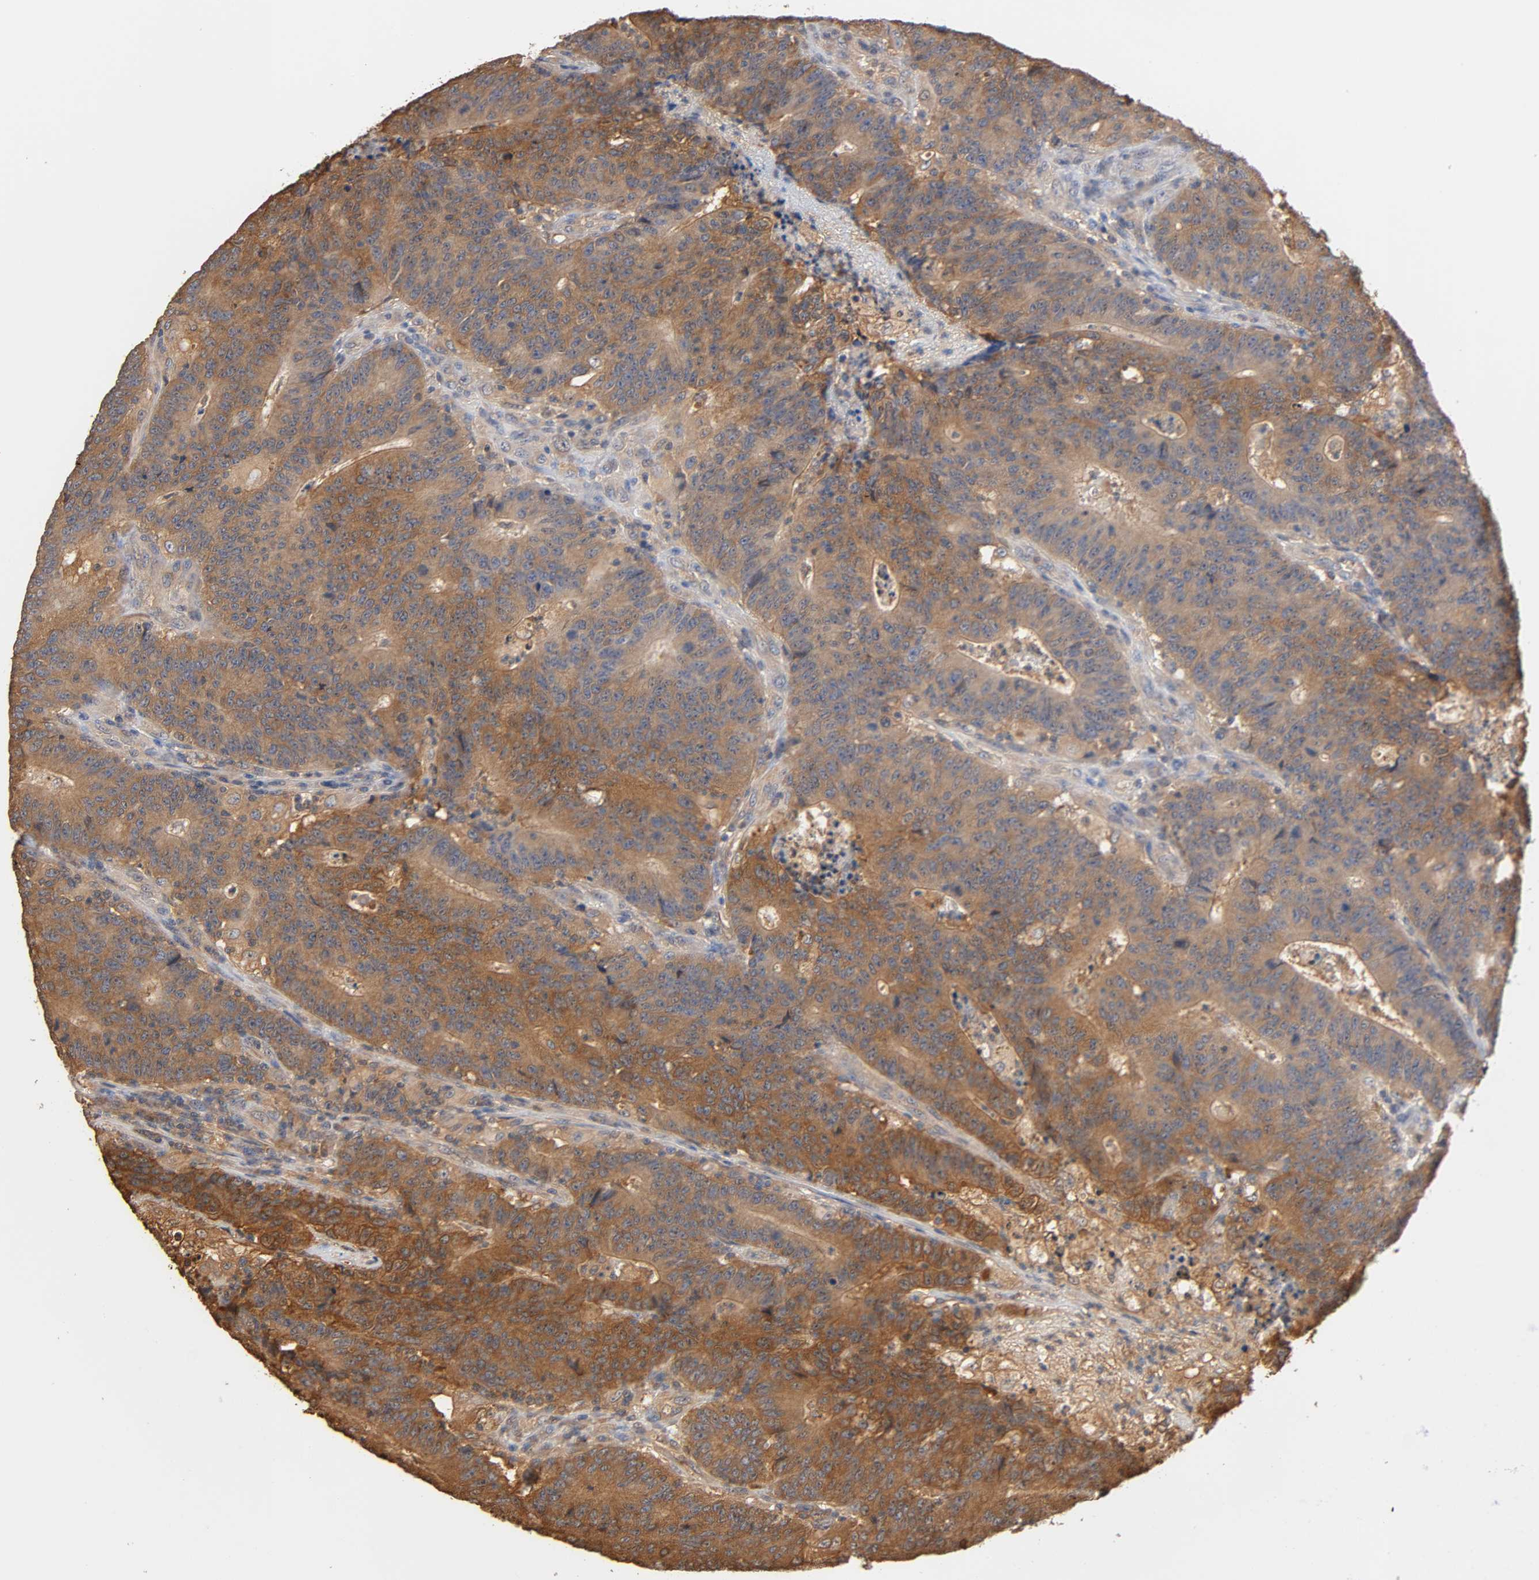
{"staining": {"intensity": "moderate", "quantity": ">75%", "location": "cytoplasmic/membranous"}, "tissue": "colorectal cancer", "cell_type": "Tumor cells", "image_type": "cancer", "snomed": [{"axis": "morphology", "description": "Normal tissue, NOS"}, {"axis": "morphology", "description": "Adenocarcinoma, NOS"}, {"axis": "topography", "description": "Colon"}], "caption": "A micrograph of human colorectal cancer (adenocarcinoma) stained for a protein demonstrates moderate cytoplasmic/membranous brown staining in tumor cells.", "gene": "ALDOA", "patient": {"sex": "female", "age": 75}}